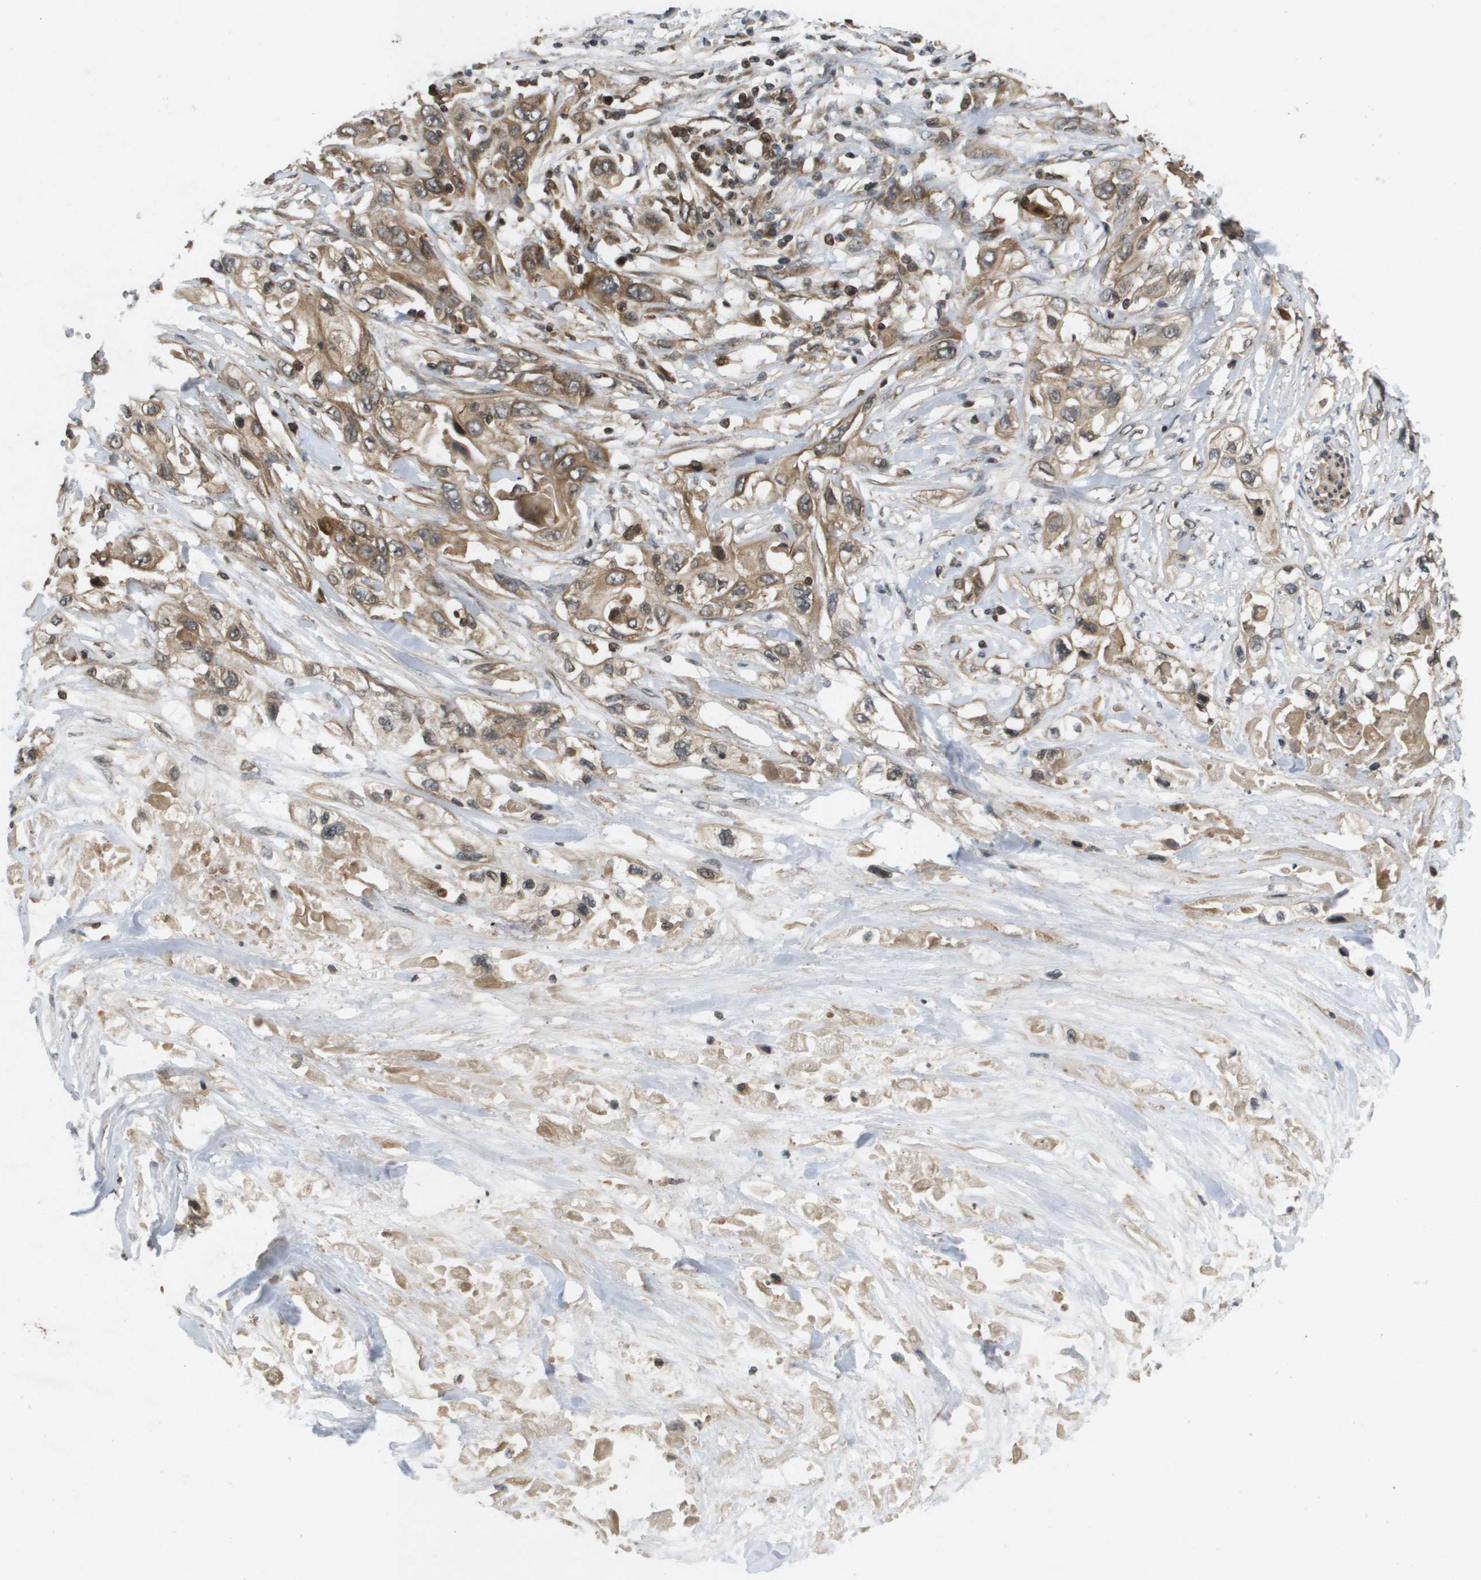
{"staining": {"intensity": "moderate", "quantity": ">75%", "location": "cytoplasmic/membranous"}, "tissue": "pancreatic cancer", "cell_type": "Tumor cells", "image_type": "cancer", "snomed": [{"axis": "morphology", "description": "Adenocarcinoma, NOS"}, {"axis": "topography", "description": "Pancreas"}], "caption": "Immunohistochemical staining of pancreatic adenocarcinoma reveals medium levels of moderate cytoplasmic/membranous protein expression in approximately >75% of tumor cells.", "gene": "KIF11", "patient": {"sex": "female", "age": 70}}